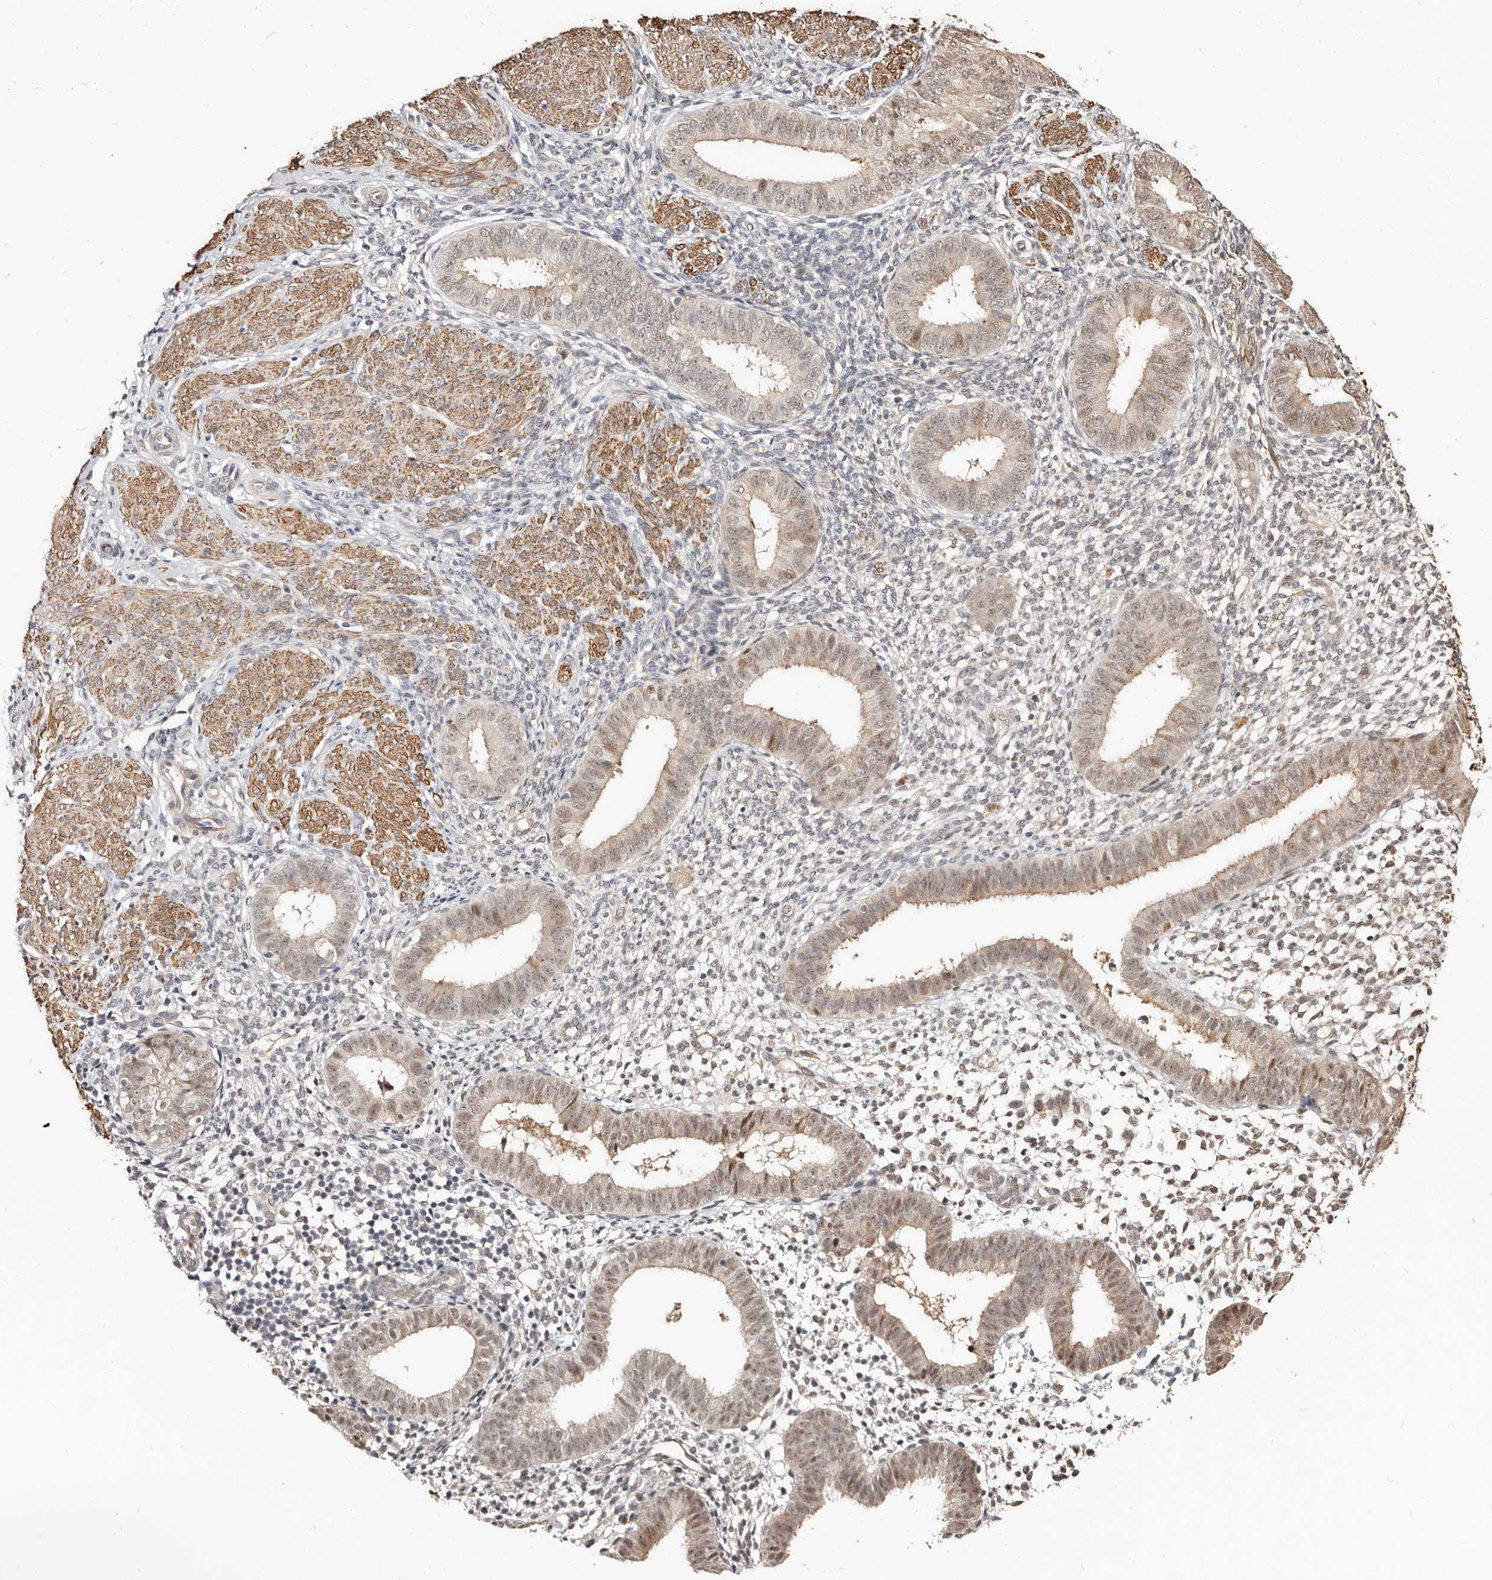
{"staining": {"intensity": "weak", "quantity": "<25%", "location": "cytoplasmic/membranous"}, "tissue": "endometrium", "cell_type": "Cells in endometrial stroma", "image_type": "normal", "snomed": [{"axis": "morphology", "description": "Normal tissue, NOS"}, {"axis": "topography", "description": "Uterus"}, {"axis": "topography", "description": "Endometrium"}], "caption": "An IHC micrograph of benign endometrium is shown. There is no staining in cells in endometrial stroma of endometrium. (Stains: DAB IHC with hematoxylin counter stain, Microscopy: brightfield microscopy at high magnification).", "gene": "TRIP13", "patient": {"sex": "female", "age": 48}}